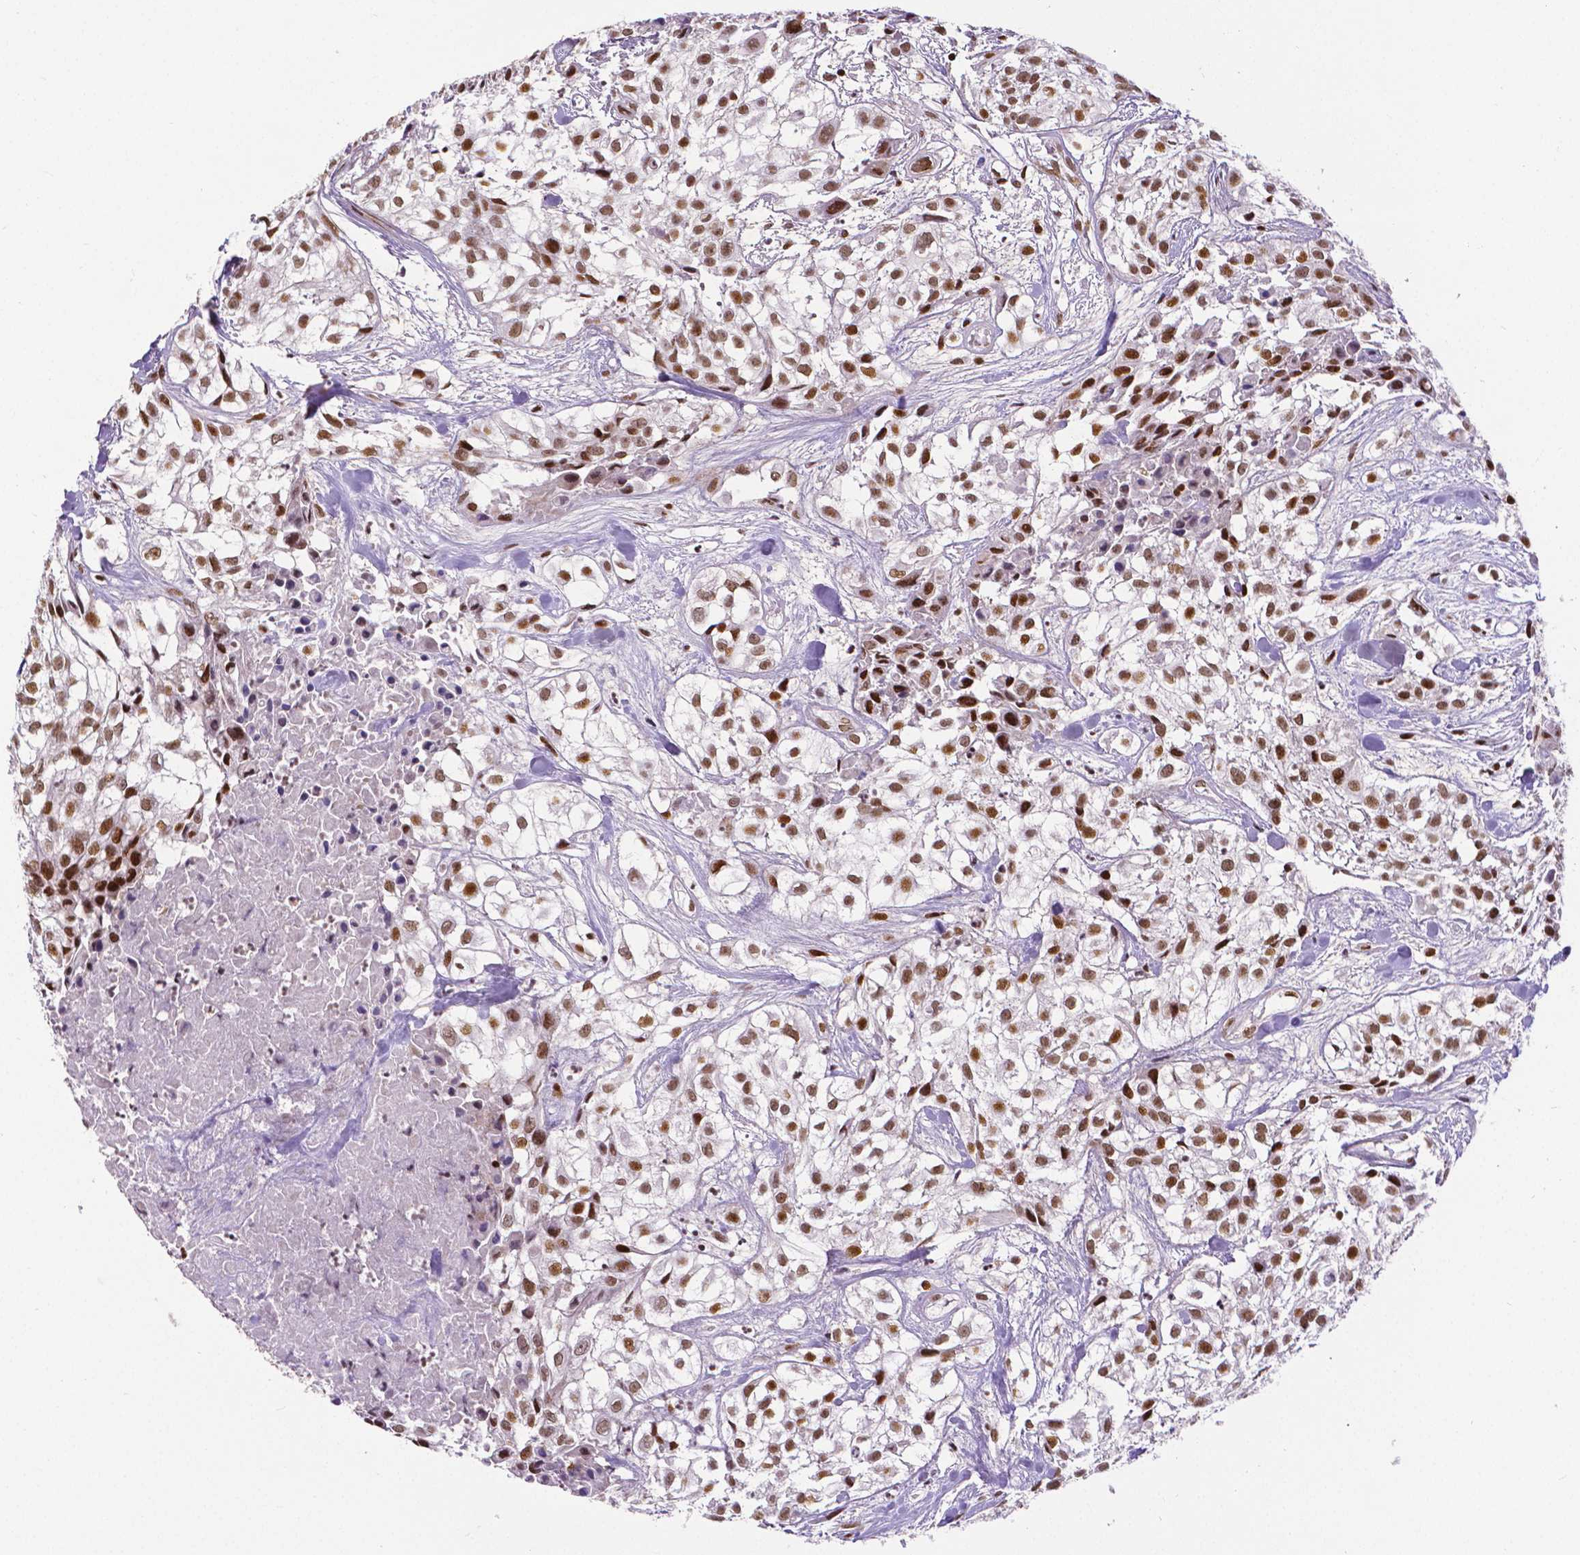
{"staining": {"intensity": "moderate", "quantity": ">75%", "location": "nuclear"}, "tissue": "urothelial cancer", "cell_type": "Tumor cells", "image_type": "cancer", "snomed": [{"axis": "morphology", "description": "Urothelial carcinoma, High grade"}, {"axis": "topography", "description": "Urinary bladder"}], "caption": "Tumor cells exhibit medium levels of moderate nuclear positivity in about >75% of cells in human high-grade urothelial carcinoma.", "gene": "CTCF", "patient": {"sex": "male", "age": 56}}